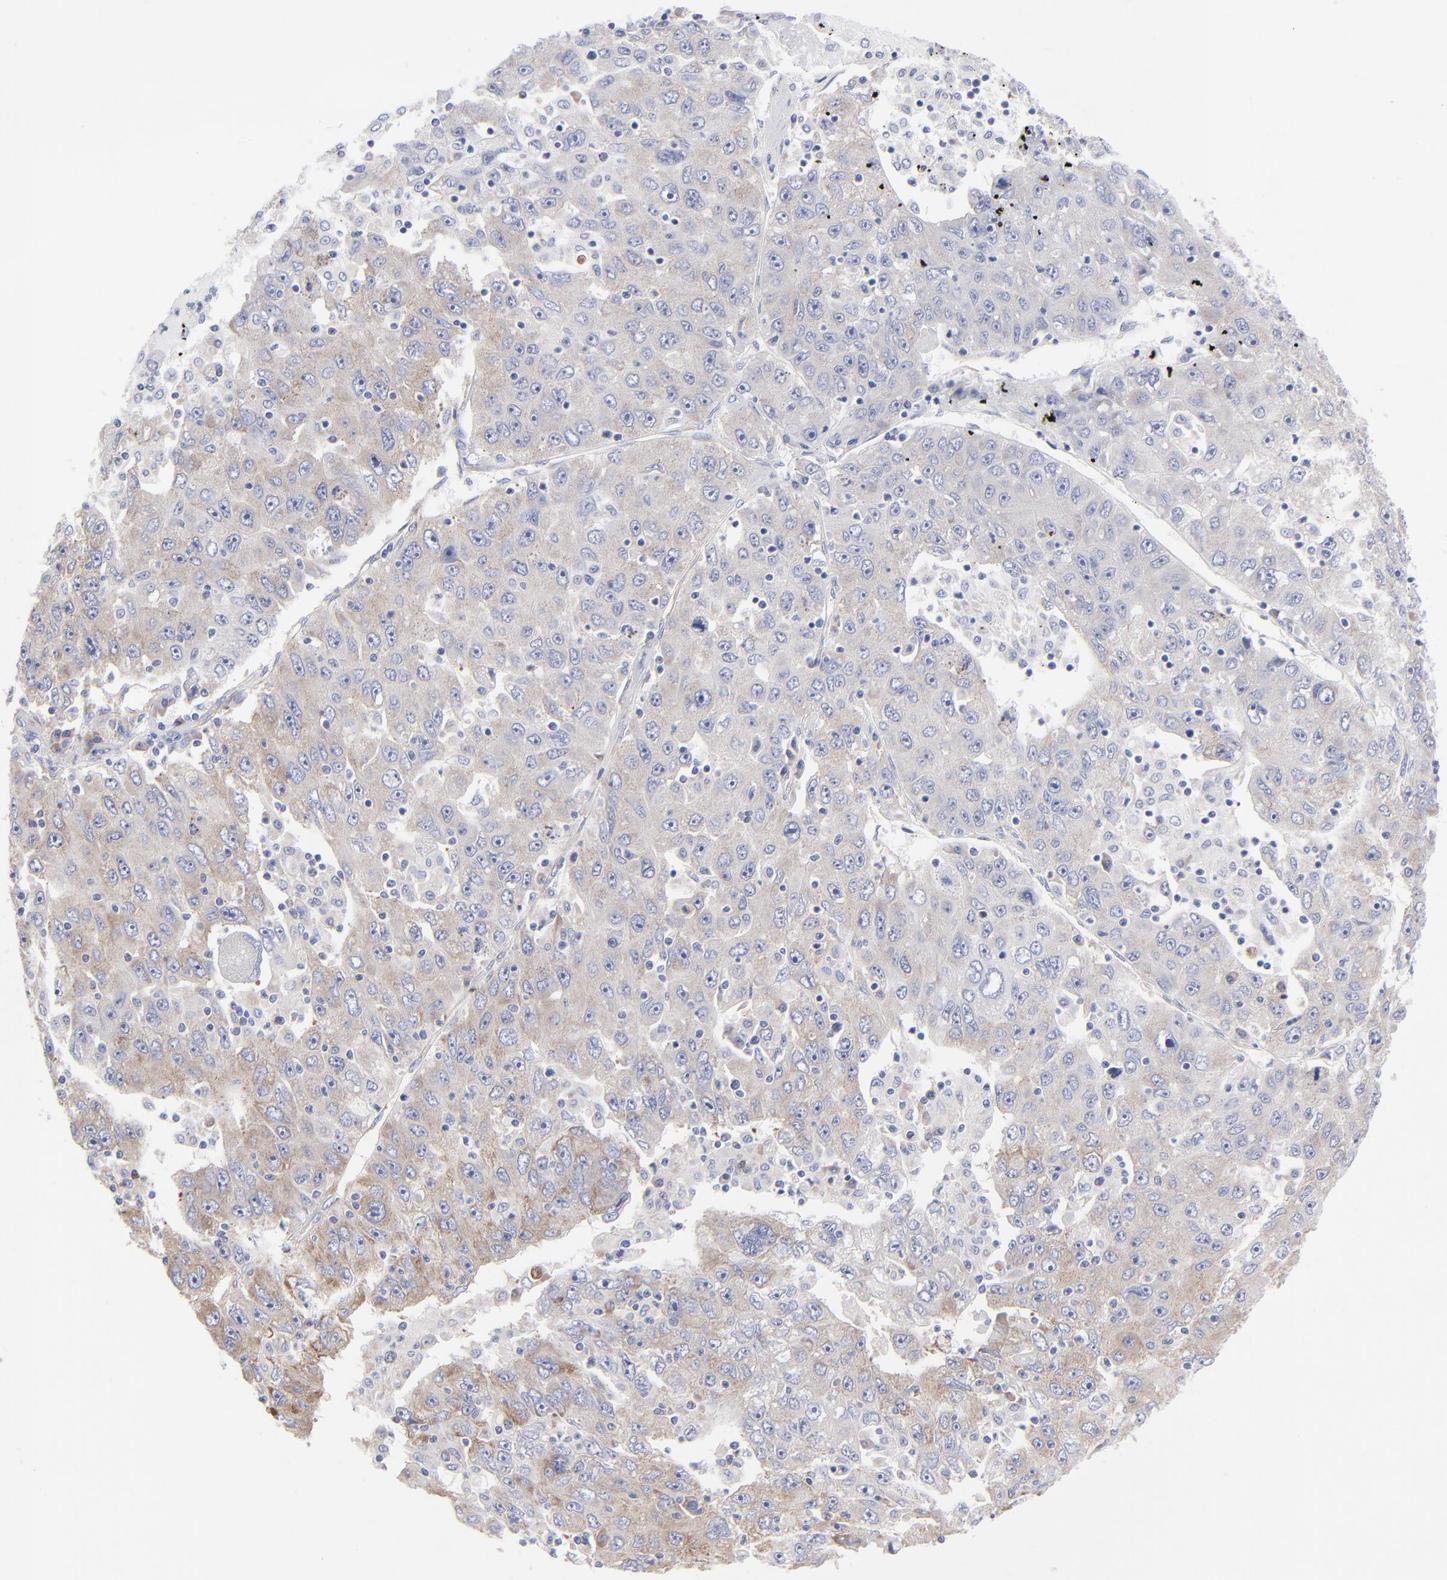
{"staining": {"intensity": "weak", "quantity": ">75%", "location": "cytoplasmic/membranous"}, "tissue": "liver cancer", "cell_type": "Tumor cells", "image_type": "cancer", "snomed": [{"axis": "morphology", "description": "Carcinoma, Hepatocellular, NOS"}, {"axis": "topography", "description": "Liver"}], "caption": "Protein staining of hepatocellular carcinoma (liver) tissue displays weak cytoplasmic/membranous staining in approximately >75% of tumor cells. Nuclei are stained in blue.", "gene": "EIF2AK2", "patient": {"sex": "male", "age": 49}}